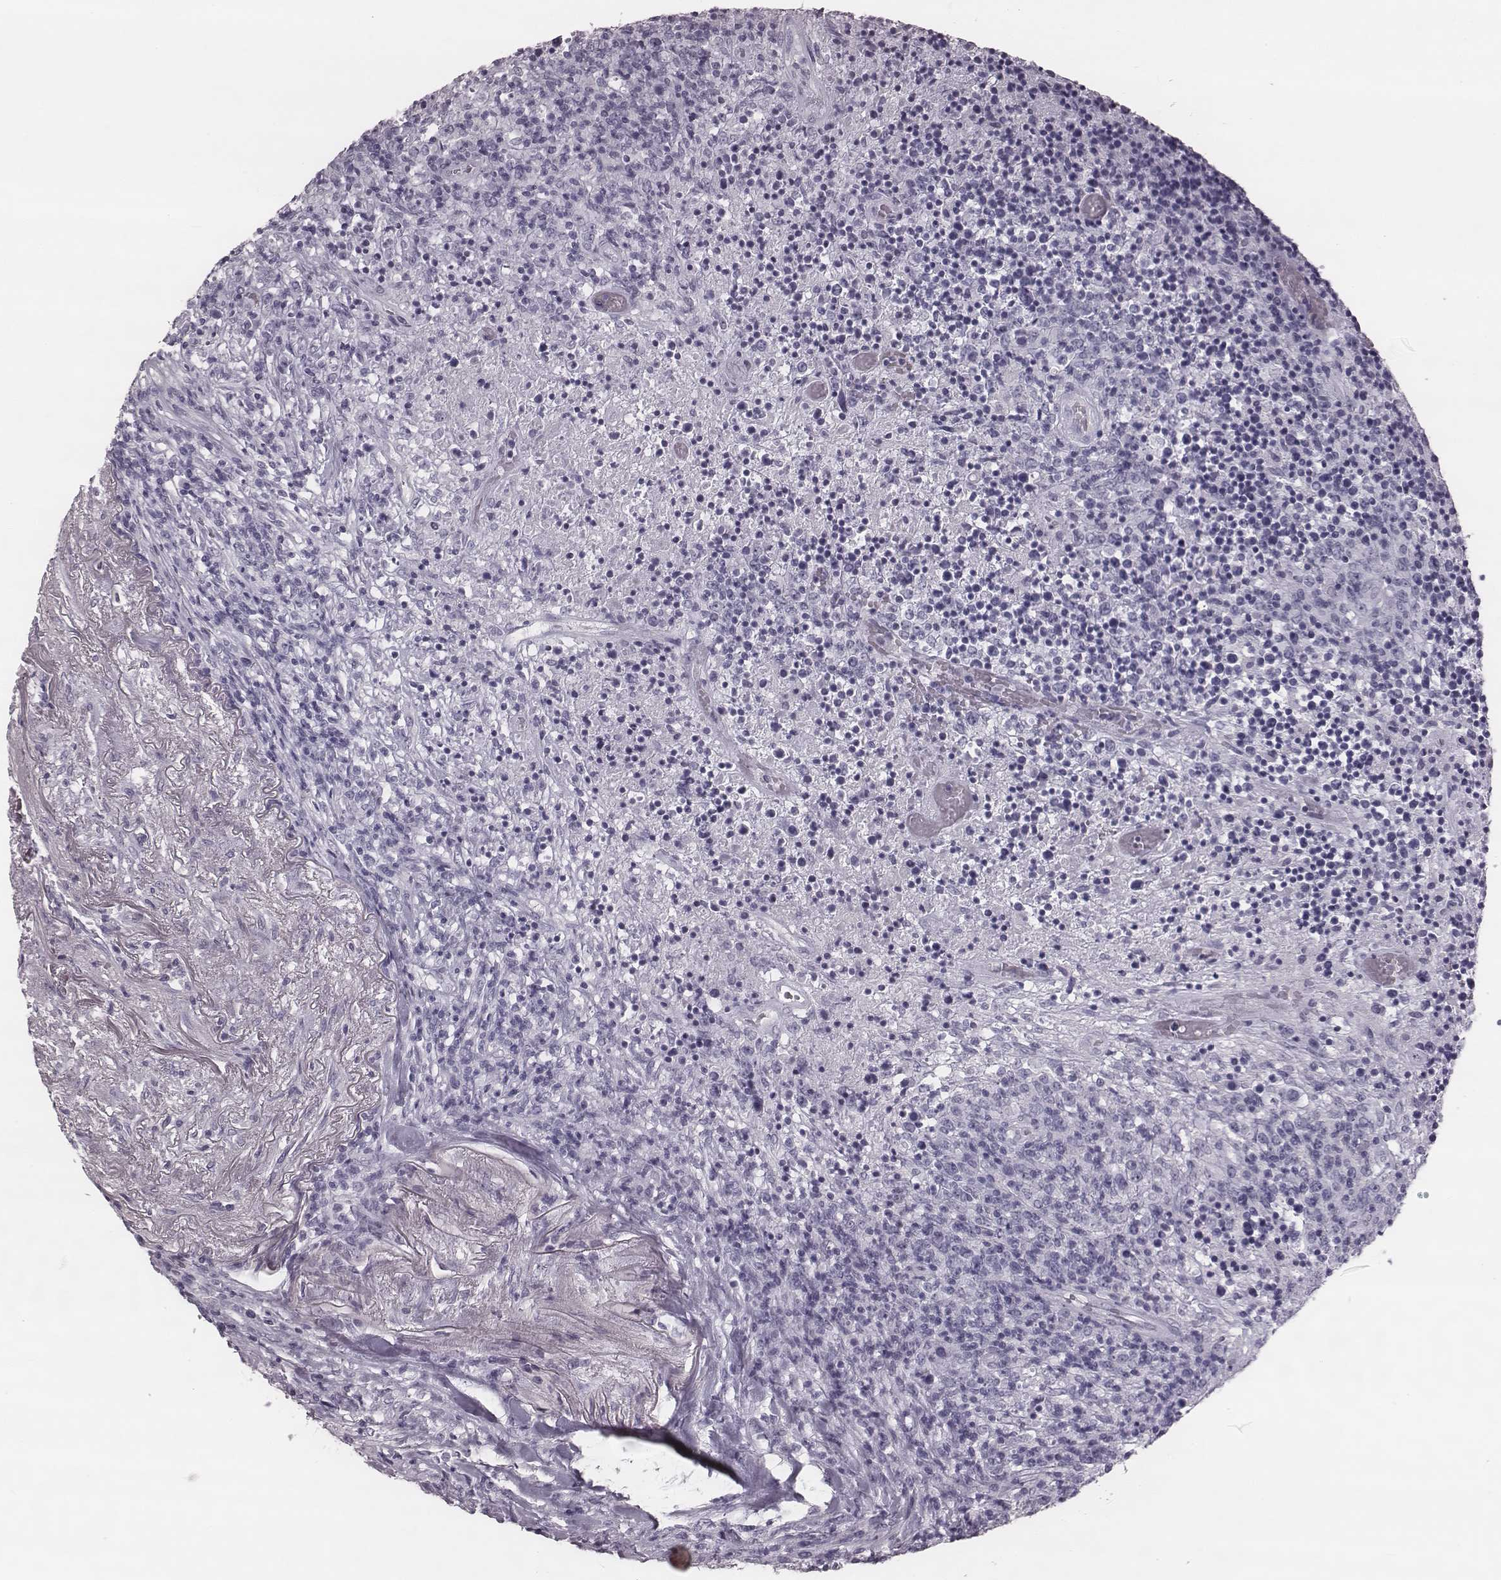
{"staining": {"intensity": "negative", "quantity": "none", "location": "none"}, "tissue": "lymphoma", "cell_type": "Tumor cells", "image_type": "cancer", "snomed": [{"axis": "morphology", "description": "Malignant lymphoma, non-Hodgkin's type, High grade"}, {"axis": "topography", "description": "Lung"}], "caption": "The micrograph reveals no significant positivity in tumor cells of high-grade malignant lymphoma, non-Hodgkin's type.", "gene": "KRT74", "patient": {"sex": "male", "age": 79}}